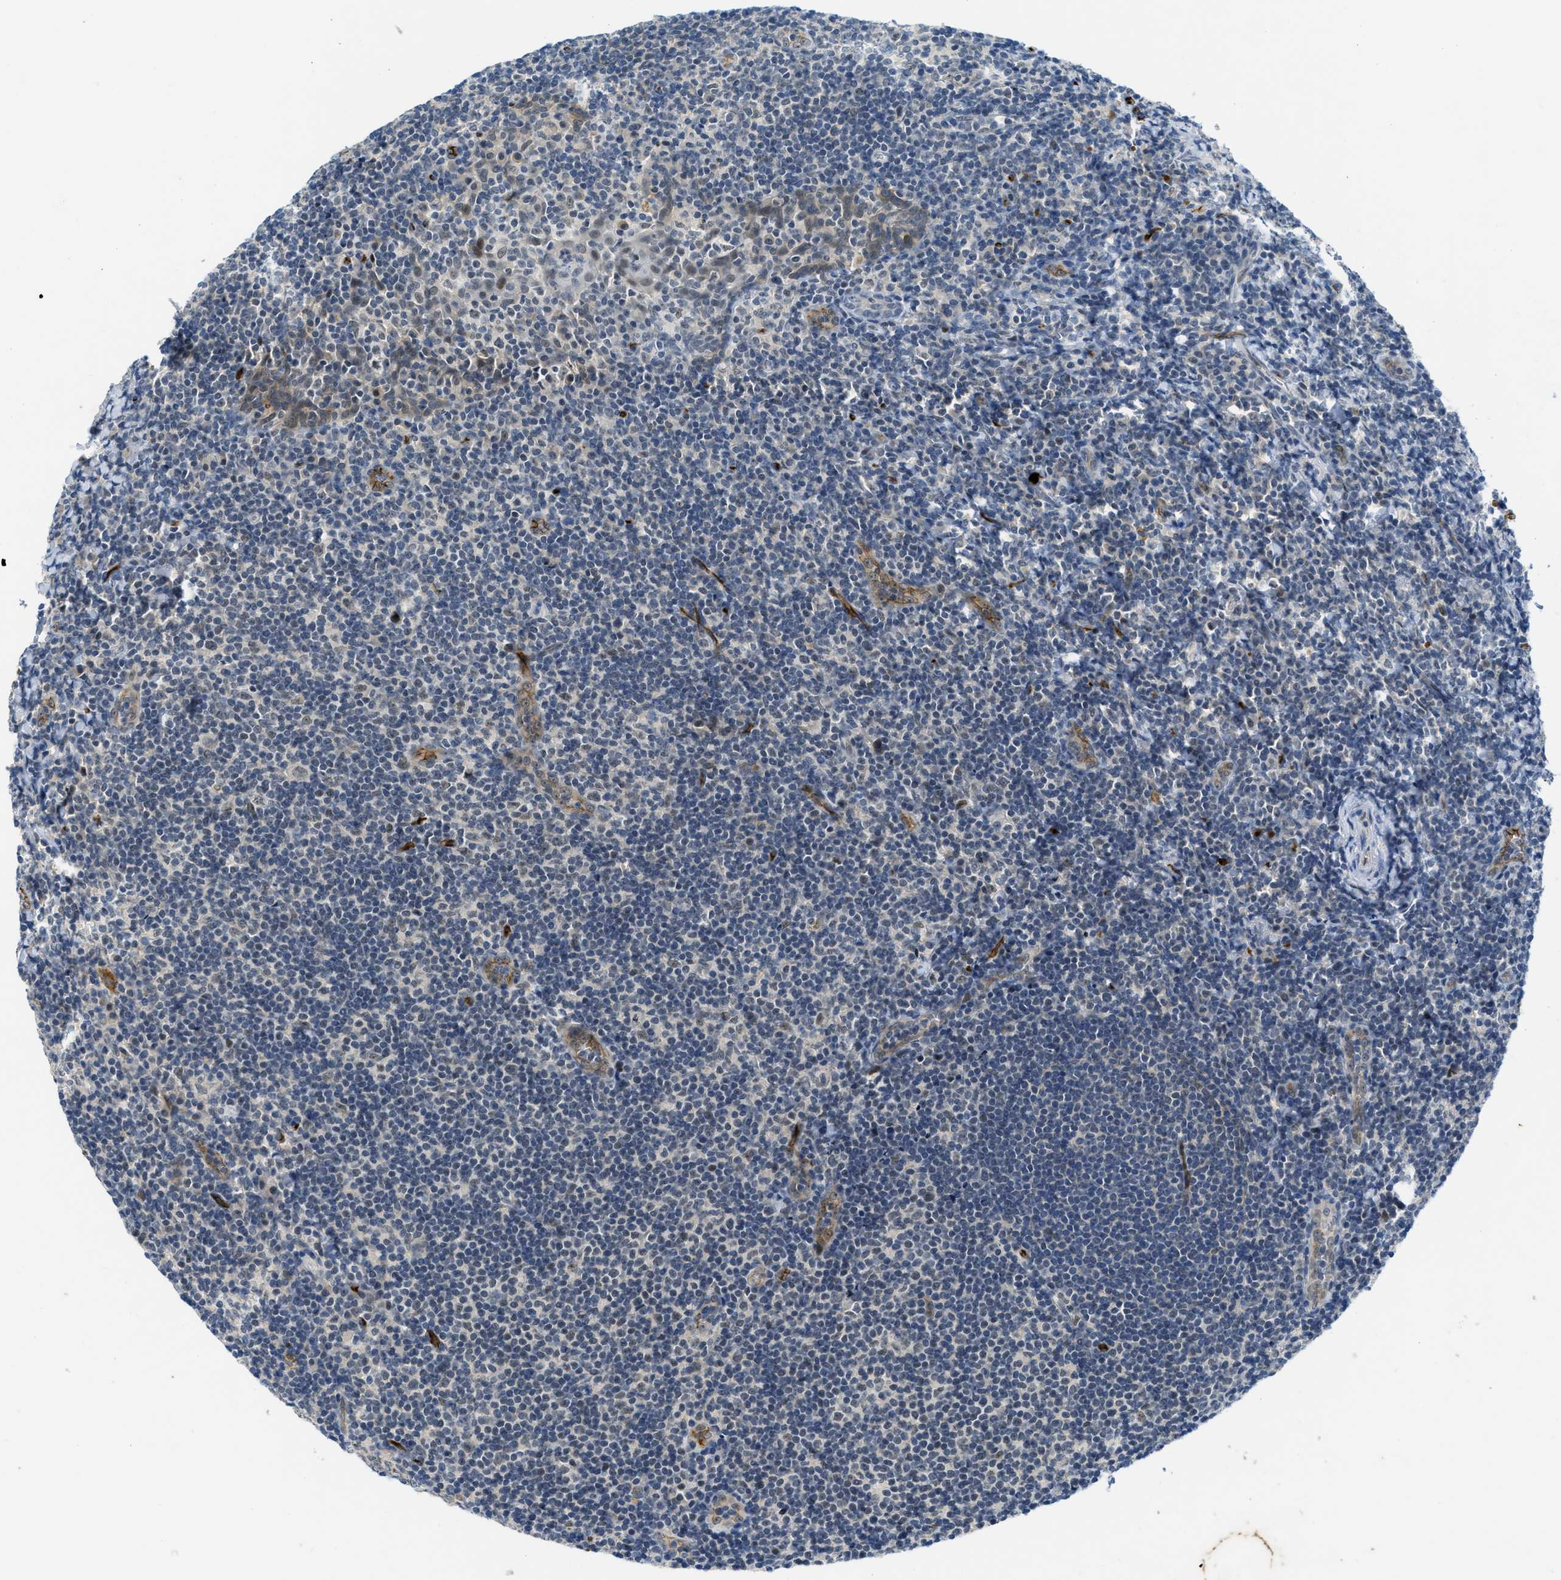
{"staining": {"intensity": "negative", "quantity": "none", "location": "none"}, "tissue": "tonsil", "cell_type": "Germinal center cells", "image_type": "normal", "snomed": [{"axis": "morphology", "description": "Normal tissue, NOS"}, {"axis": "topography", "description": "Tonsil"}], "caption": "The micrograph displays no significant positivity in germinal center cells of tonsil. (DAB (3,3'-diaminobenzidine) immunohistochemistry visualized using brightfield microscopy, high magnification).", "gene": "SLCO2A1", "patient": {"sex": "male", "age": 37}}